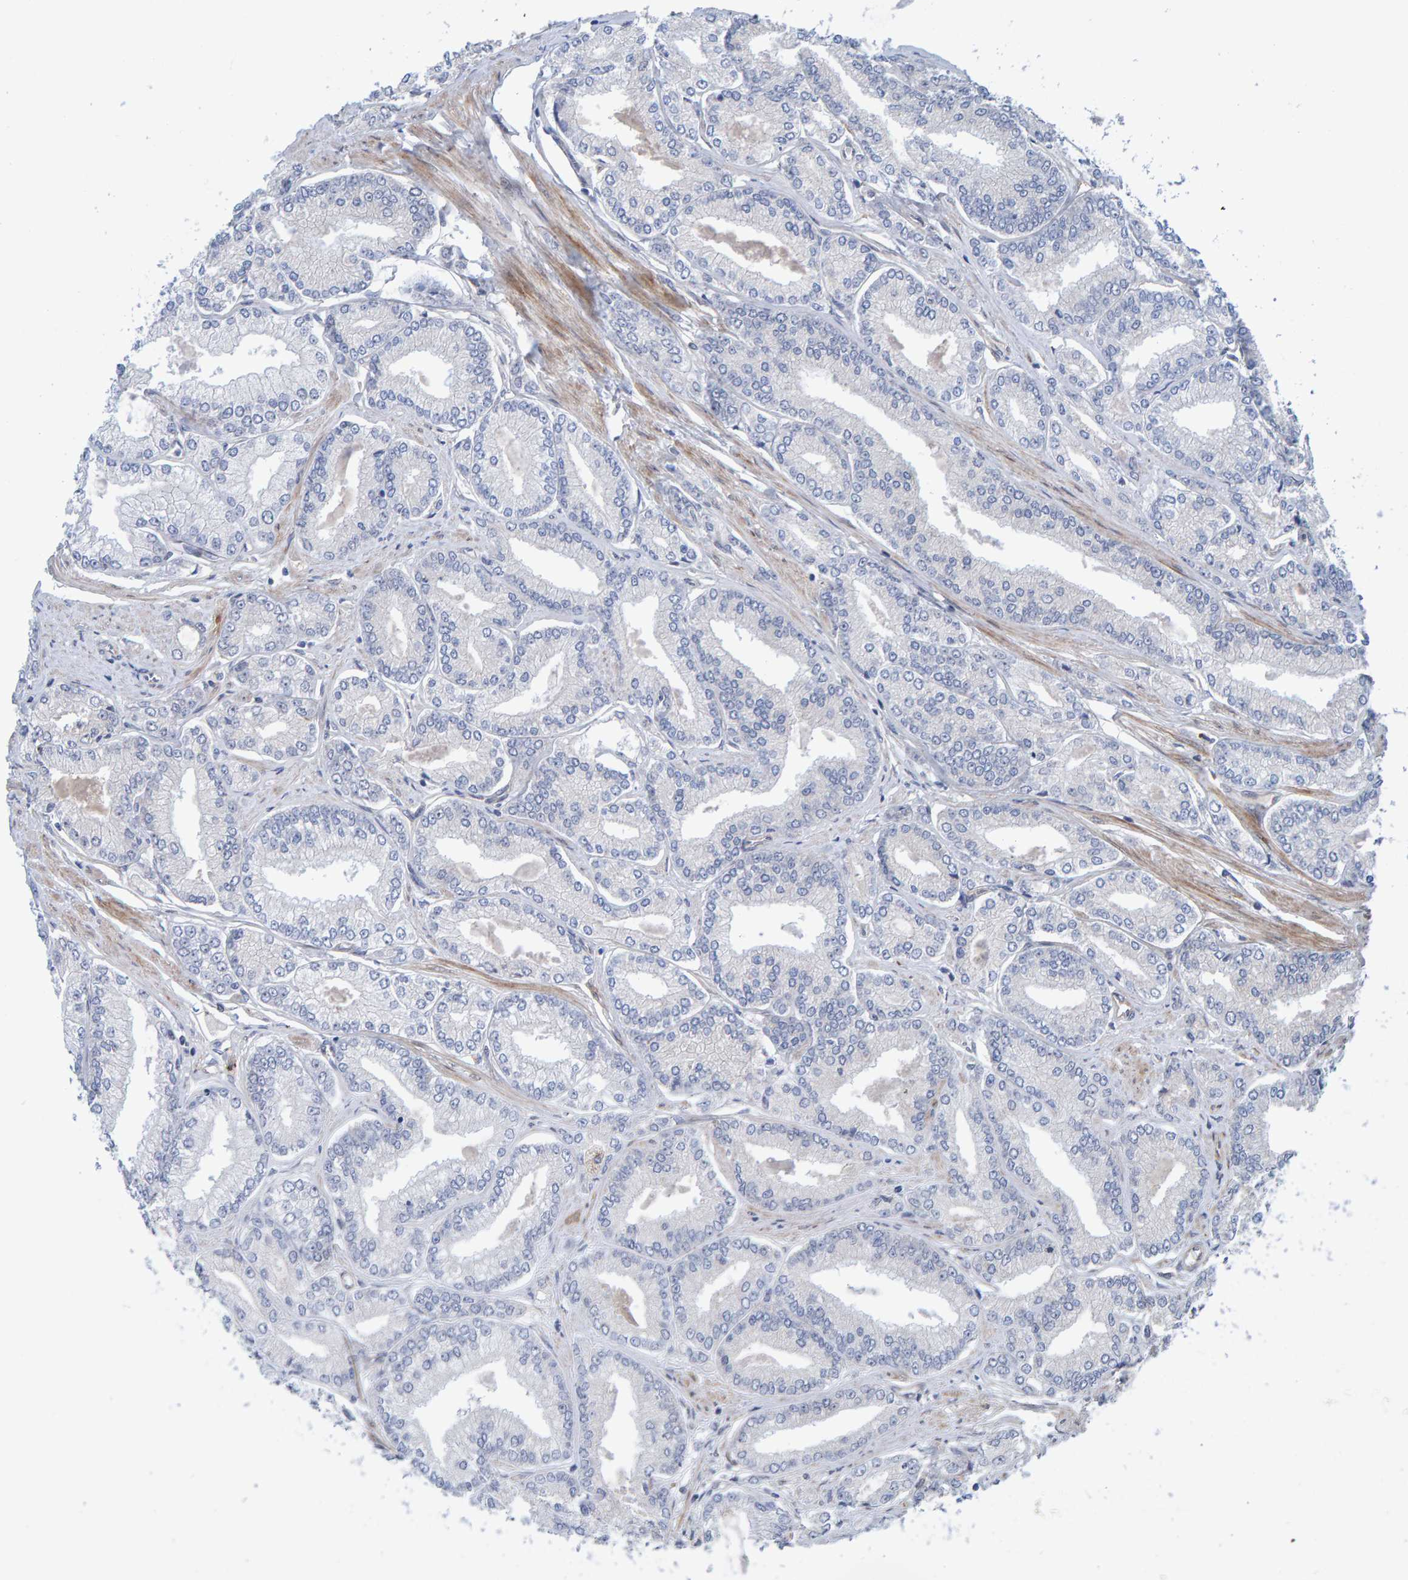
{"staining": {"intensity": "negative", "quantity": "none", "location": "none"}, "tissue": "prostate cancer", "cell_type": "Tumor cells", "image_type": "cancer", "snomed": [{"axis": "morphology", "description": "Adenocarcinoma, Low grade"}, {"axis": "topography", "description": "Prostate"}], "caption": "Micrograph shows no protein positivity in tumor cells of prostate cancer (low-grade adenocarcinoma) tissue.", "gene": "MFSD6L", "patient": {"sex": "male", "age": 52}}